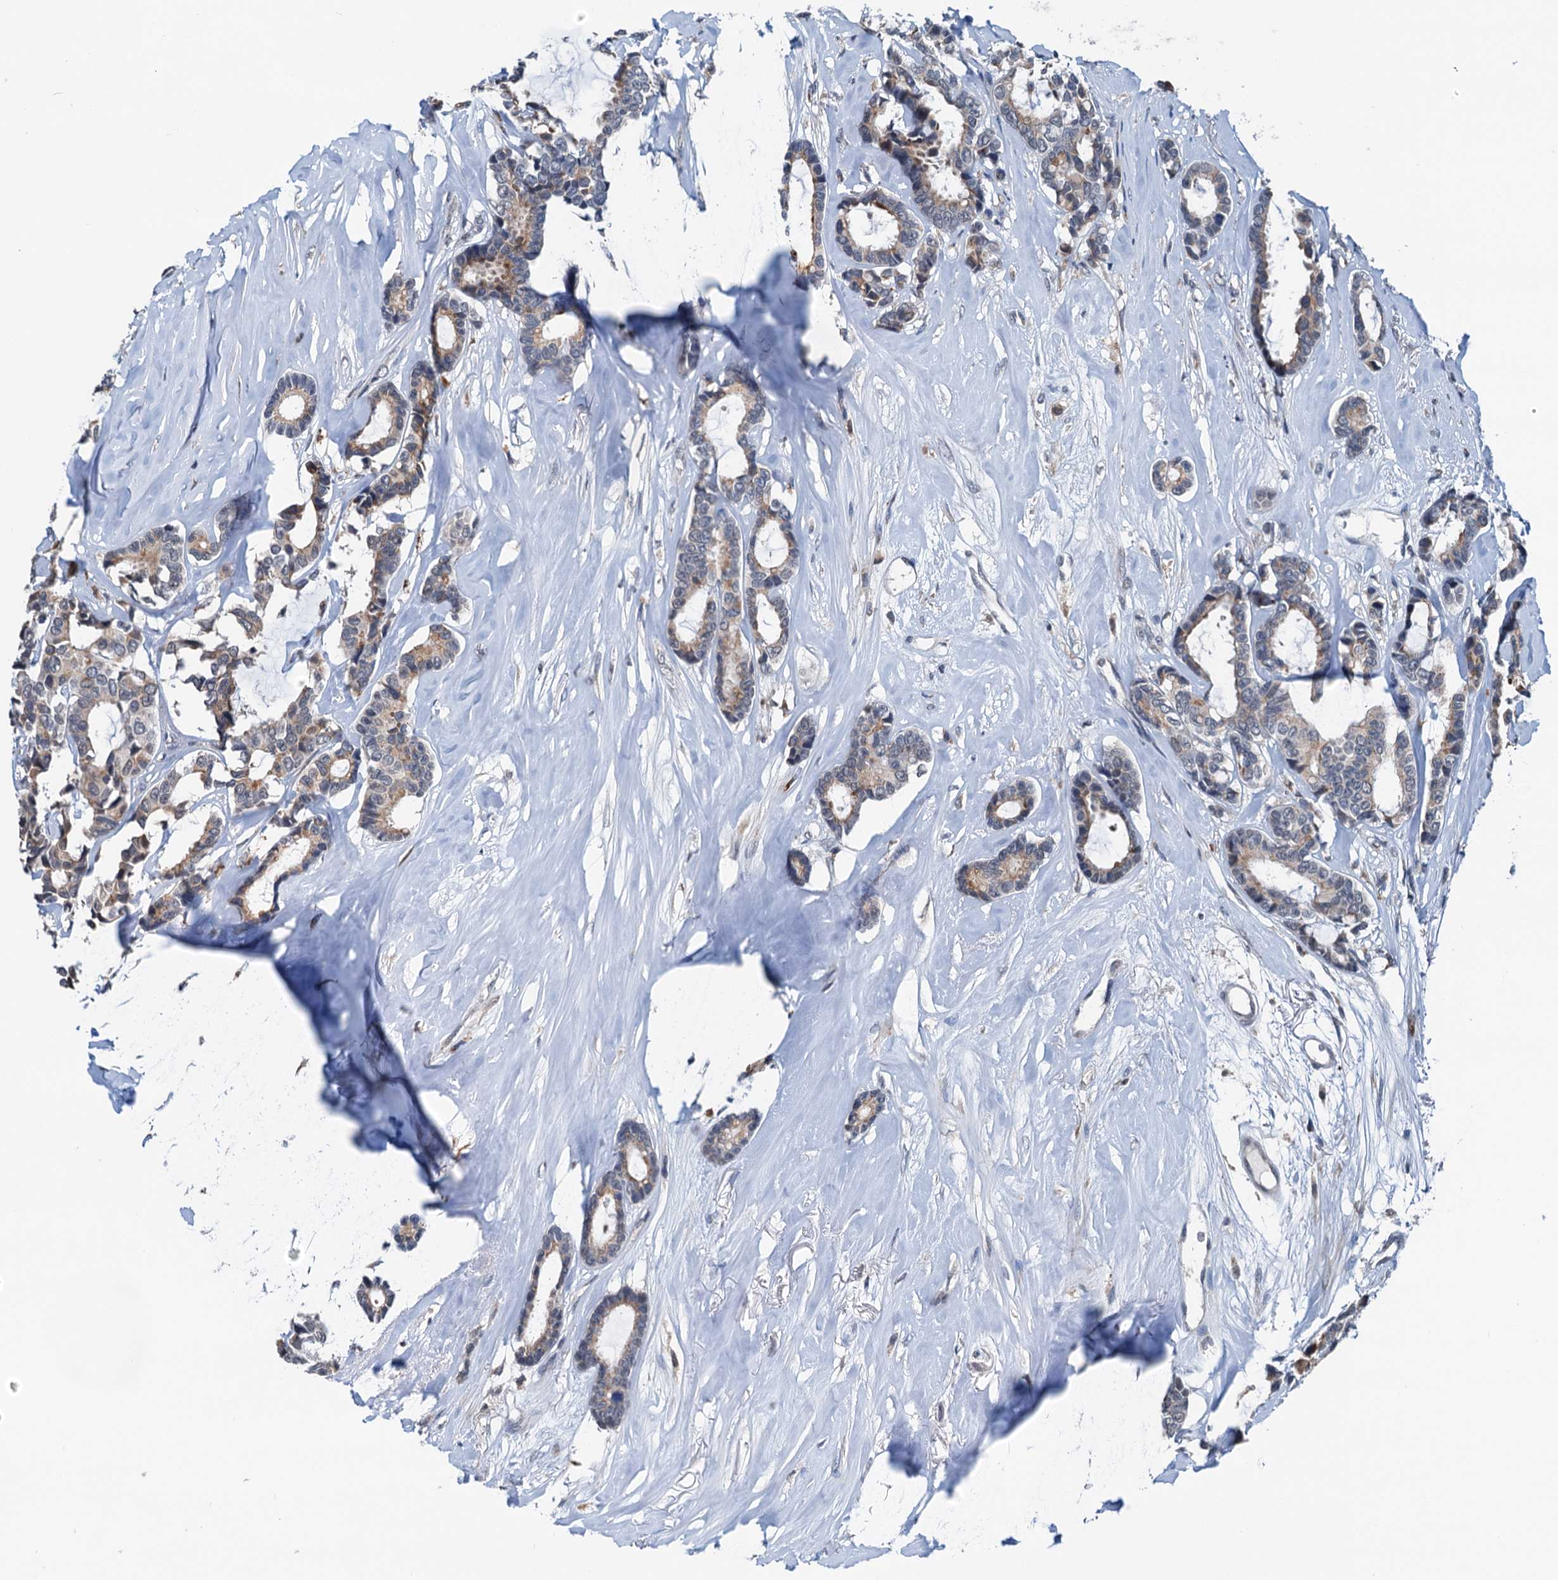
{"staining": {"intensity": "moderate", "quantity": "25%-75%", "location": "cytoplasmic/membranous"}, "tissue": "breast cancer", "cell_type": "Tumor cells", "image_type": "cancer", "snomed": [{"axis": "morphology", "description": "Duct carcinoma"}, {"axis": "topography", "description": "Breast"}], "caption": "Tumor cells reveal medium levels of moderate cytoplasmic/membranous staining in about 25%-75% of cells in human intraductal carcinoma (breast). The staining was performed using DAB to visualize the protein expression in brown, while the nuclei were stained in blue with hematoxylin (Magnification: 20x).", "gene": "SHLD1", "patient": {"sex": "female", "age": 87}}